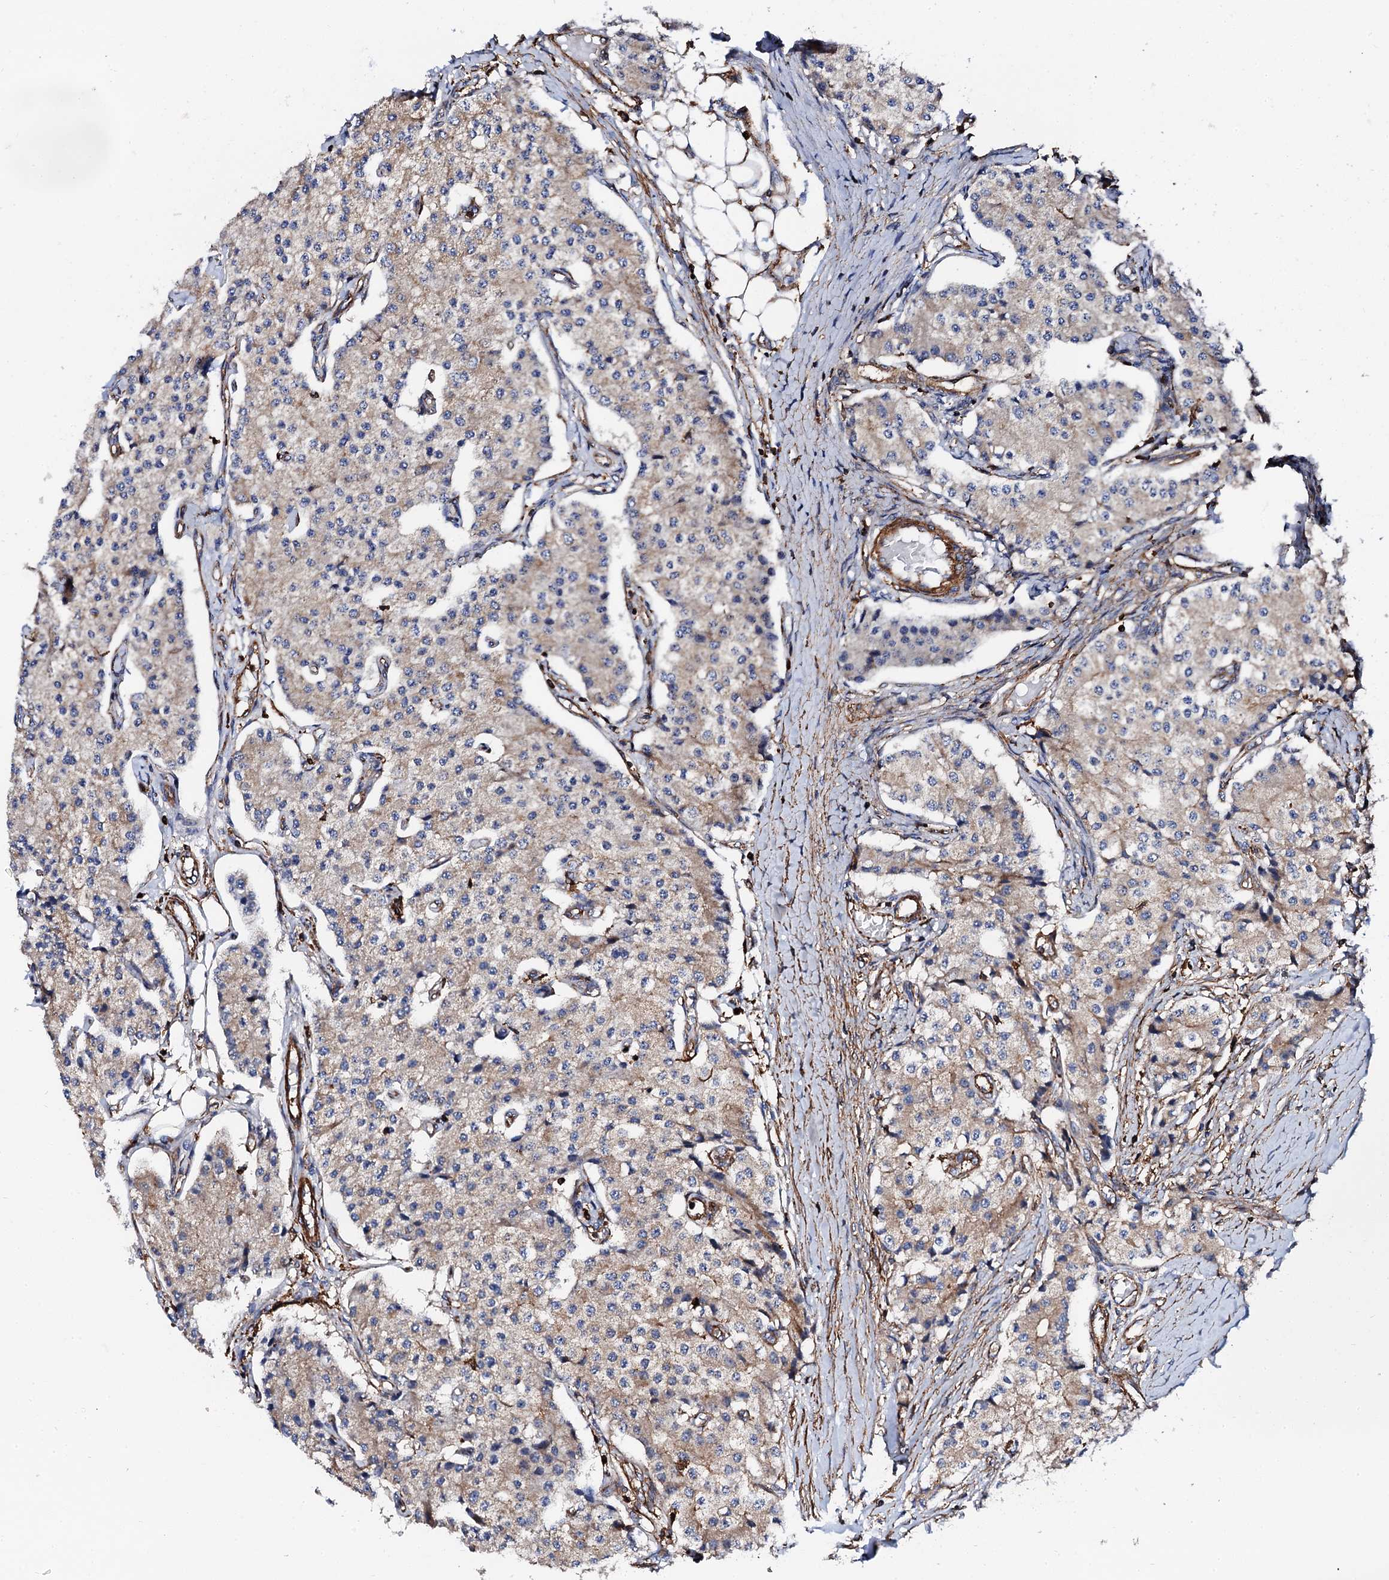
{"staining": {"intensity": "weak", "quantity": "25%-75%", "location": "cytoplasmic/membranous"}, "tissue": "carcinoid", "cell_type": "Tumor cells", "image_type": "cancer", "snomed": [{"axis": "morphology", "description": "Carcinoid, malignant, NOS"}, {"axis": "topography", "description": "Colon"}], "caption": "Weak cytoplasmic/membranous protein expression is seen in approximately 25%-75% of tumor cells in malignant carcinoid. (brown staining indicates protein expression, while blue staining denotes nuclei).", "gene": "INTS10", "patient": {"sex": "female", "age": 52}}